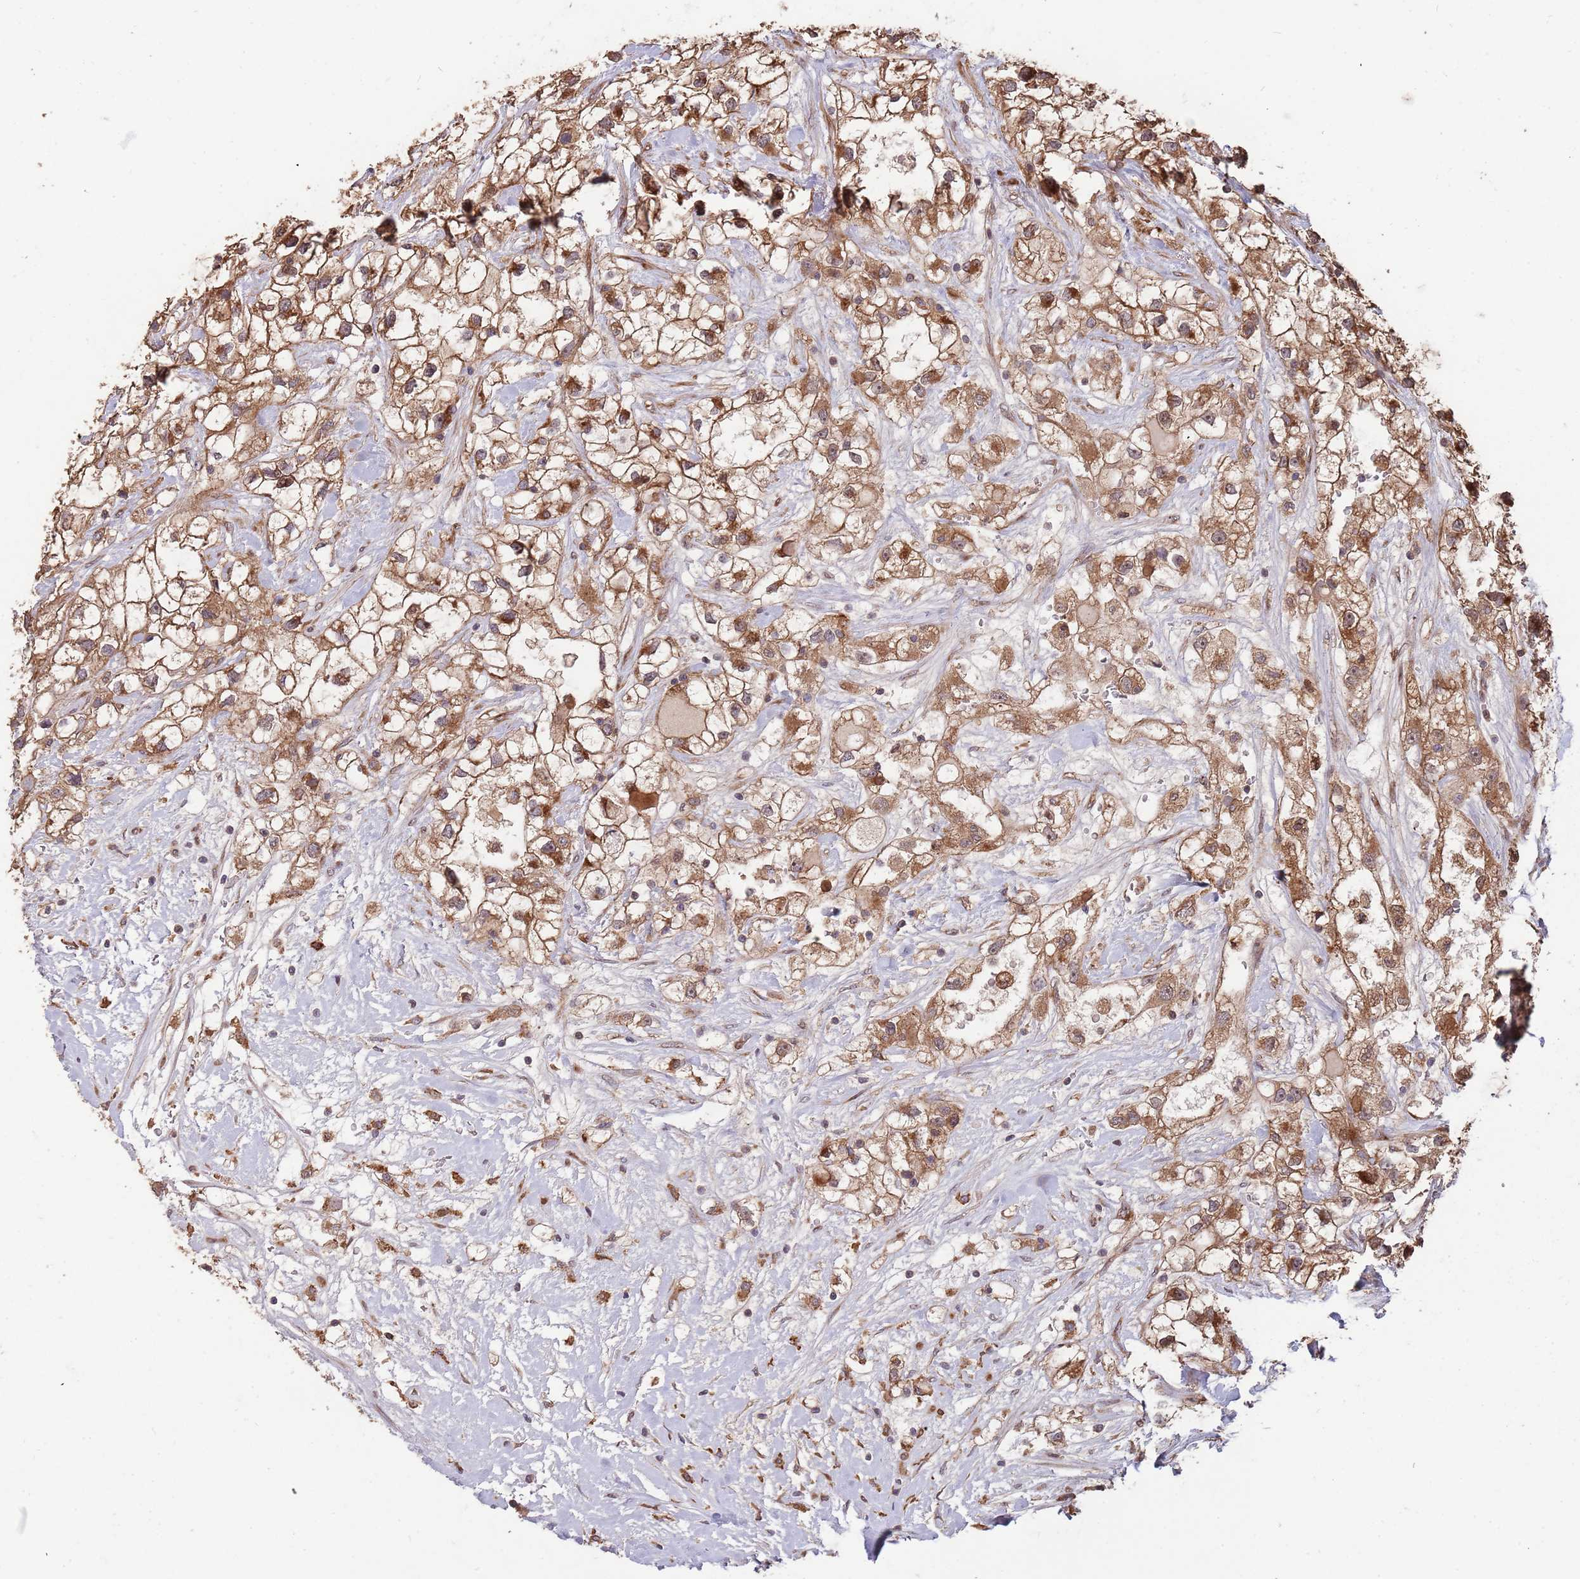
{"staining": {"intensity": "moderate", "quantity": ">75%", "location": "cytoplasmic/membranous"}, "tissue": "renal cancer", "cell_type": "Tumor cells", "image_type": "cancer", "snomed": [{"axis": "morphology", "description": "Adenocarcinoma, NOS"}, {"axis": "topography", "description": "Kidney"}], "caption": "Human adenocarcinoma (renal) stained with a brown dye demonstrates moderate cytoplasmic/membranous positive expression in about >75% of tumor cells.", "gene": "ZNF428", "patient": {"sex": "male", "age": 59}}